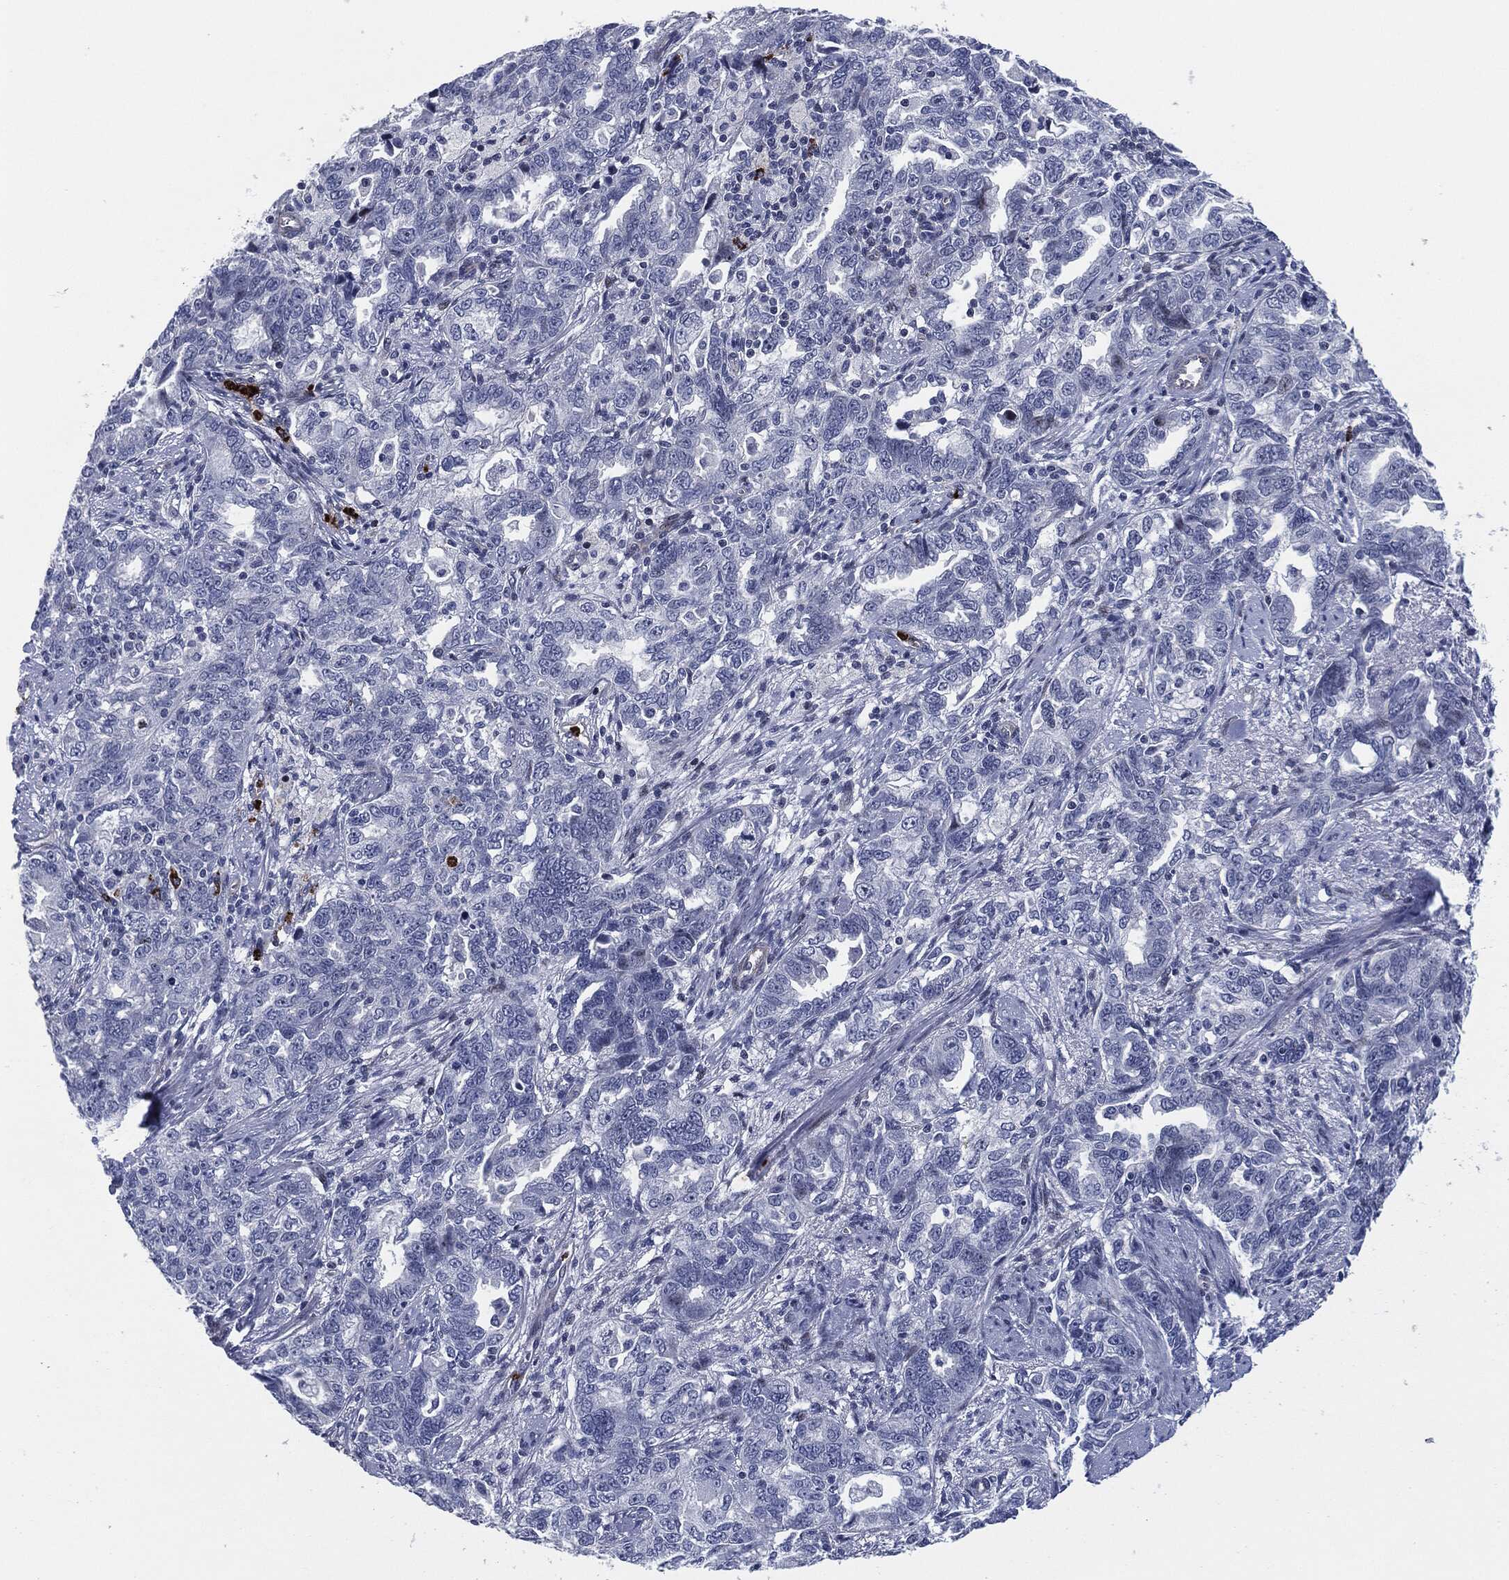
{"staining": {"intensity": "negative", "quantity": "none", "location": "none"}, "tissue": "ovarian cancer", "cell_type": "Tumor cells", "image_type": "cancer", "snomed": [{"axis": "morphology", "description": "Cystadenocarcinoma, serous, NOS"}, {"axis": "topography", "description": "Ovary"}], "caption": "IHC of human ovarian cancer (serous cystadenocarcinoma) shows no staining in tumor cells. Brightfield microscopy of IHC stained with DAB (3,3'-diaminobenzidine) (brown) and hematoxylin (blue), captured at high magnification.", "gene": "MPO", "patient": {"sex": "female", "age": 51}}